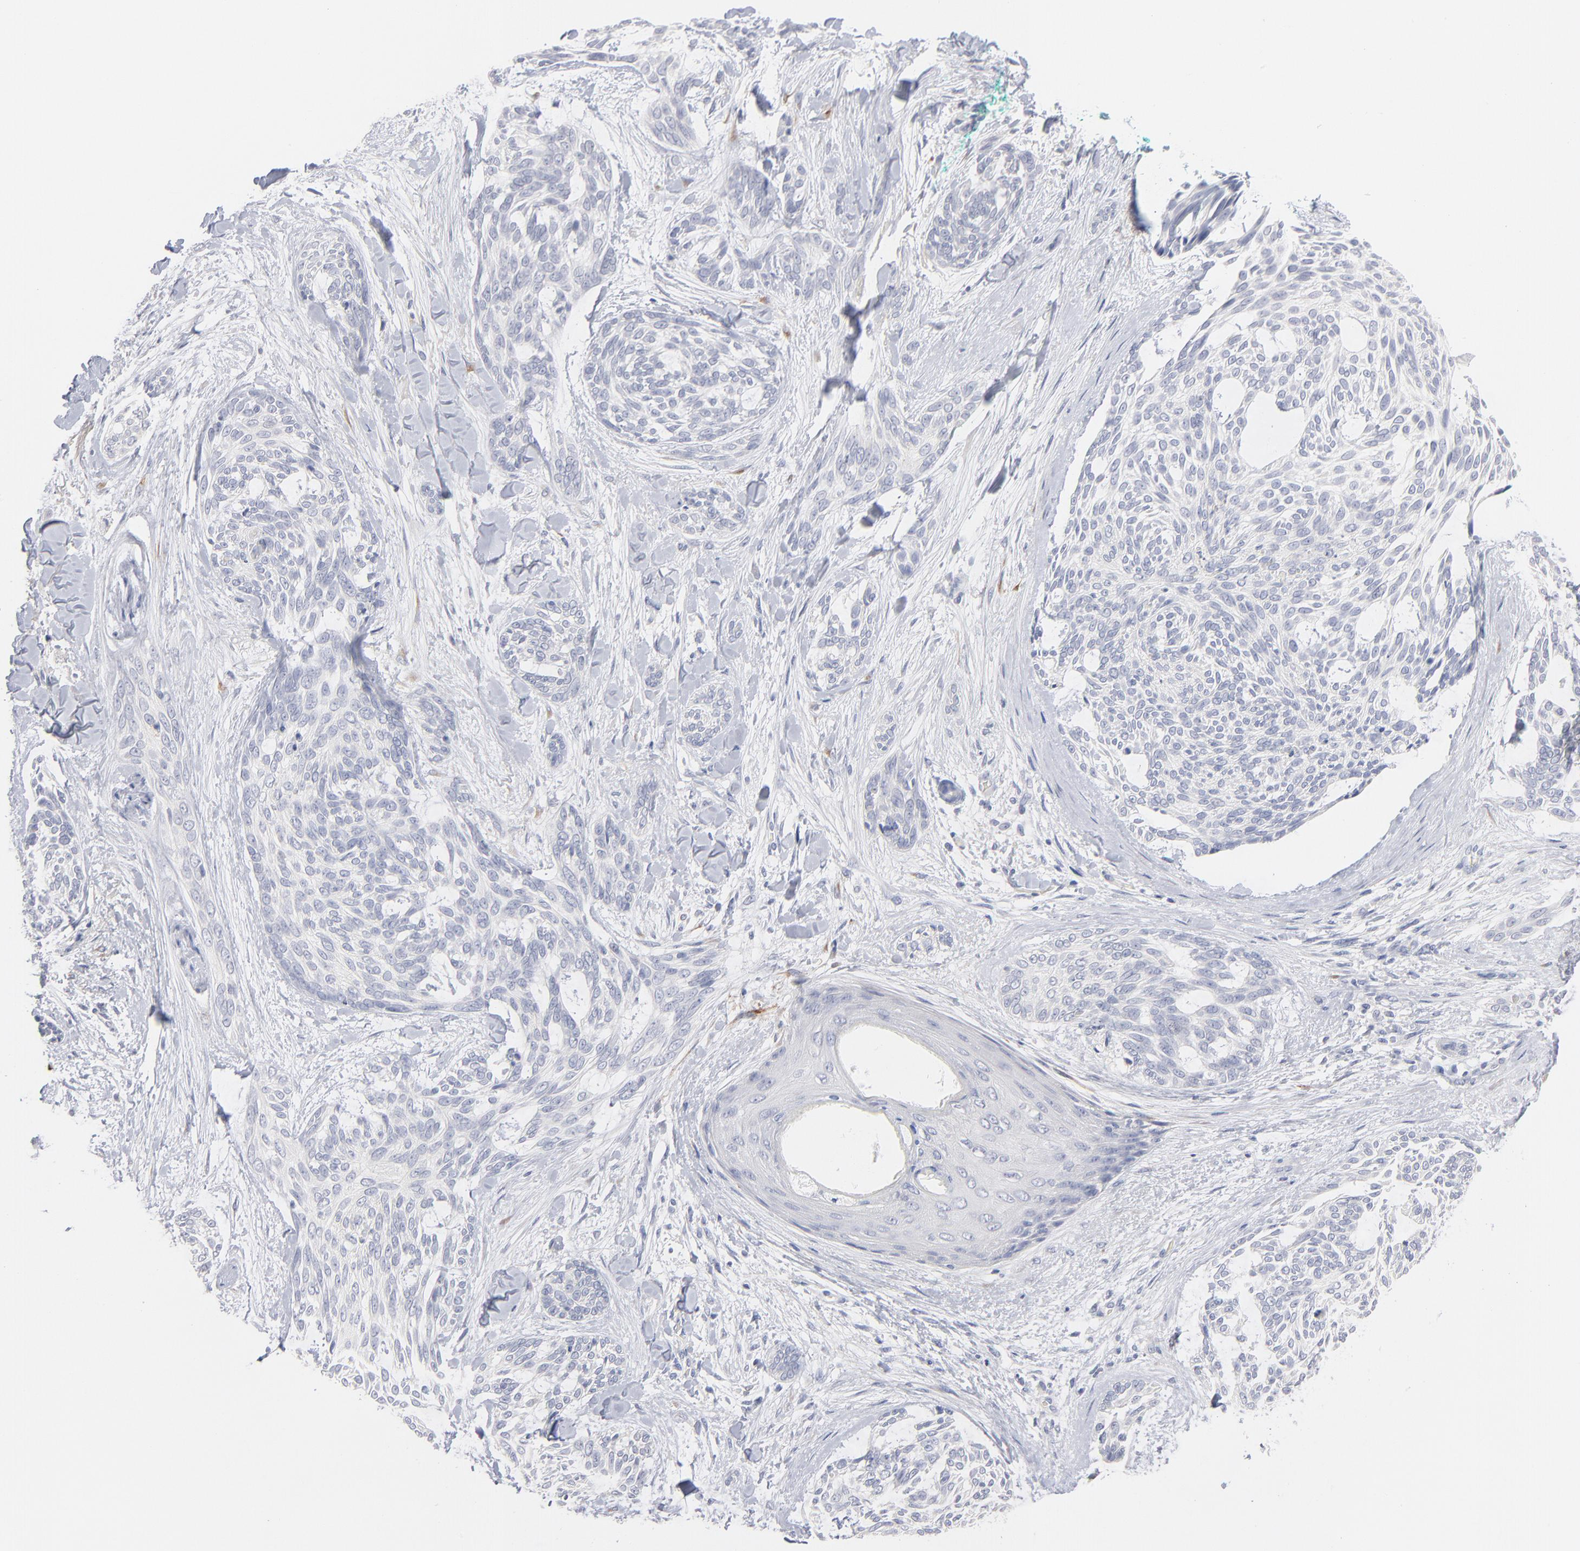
{"staining": {"intensity": "negative", "quantity": "none", "location": "none"}, "tissue": "skin cancer", "cell_type": "Tumor cells", "image_type": "cancer", "snomed": [{"axis": "morphology", "description": "Normal tissue, NOS"}, {"axis": "morphology", "description": "Basal cell carcinoma"}, {"axis": "topography", "description": "Skin"}], "caption": "The image reveals no significant positivity in tumor cells of basal cell carcinoma (skin).", "gene": "F12", "patient": {"sex": "female", "age": 71}}